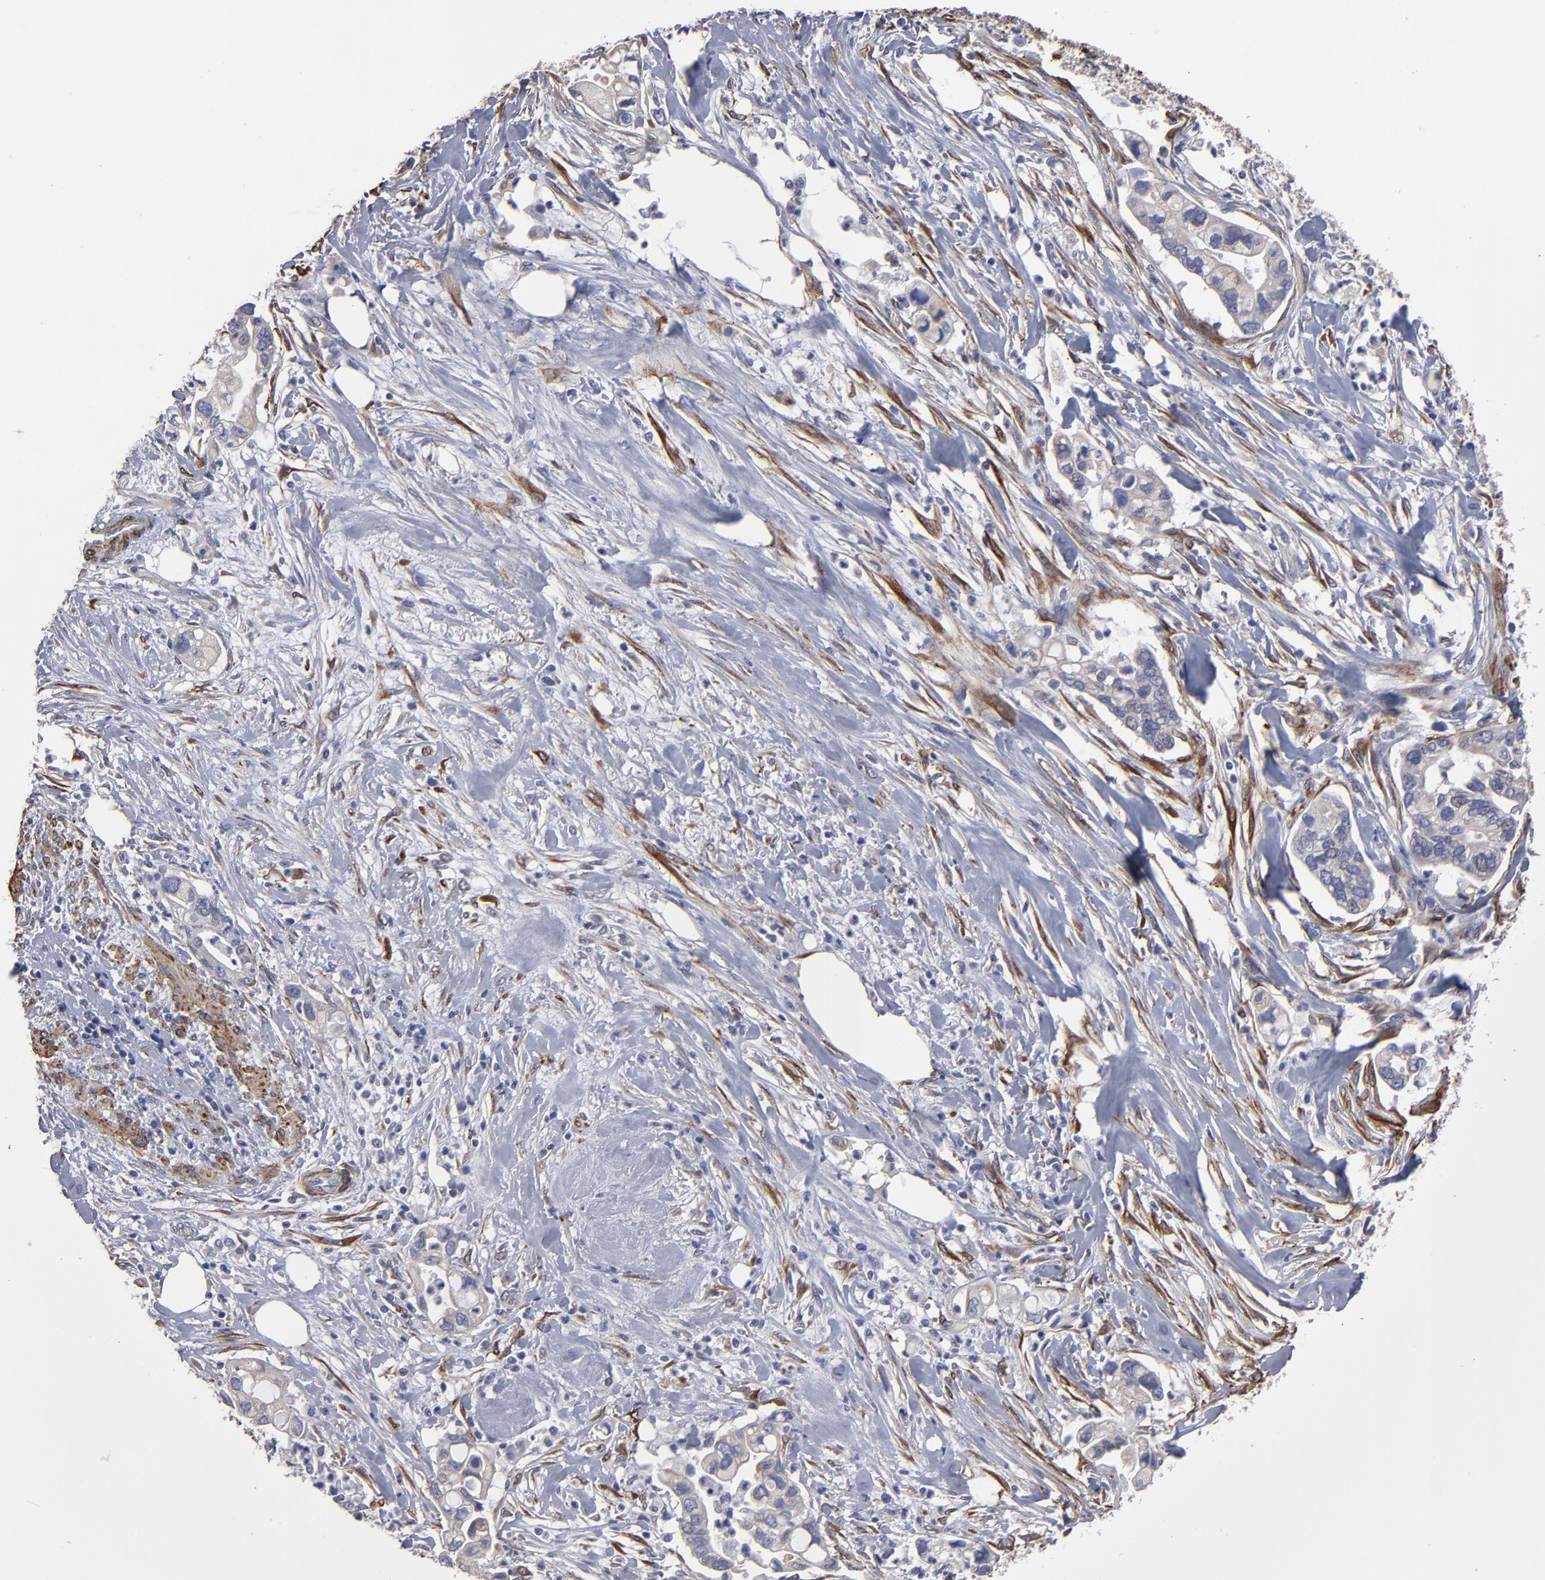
{"staining": {"intensity": "weak", "quantity": "25%-75%", "location": "cytoplasmic/membranous"}, "tissue": "pancreatic cancer", "cell_type": "Tumor cells", "image_type": "cancer", "snomed": [{"axis": "morphology", "description": "Adenocarcinoma, NOS"}, {"axis": "topography", "description": "Pancreas"}], "caption": "Protein staining of adenocarcinoma (pancreatic) tissue reveals weak cytoplasmic/membranous staining in about 25%-75% of tumor cells.", "gene": "SLMAP", "patient": {"sex": "male", "age": 70}}